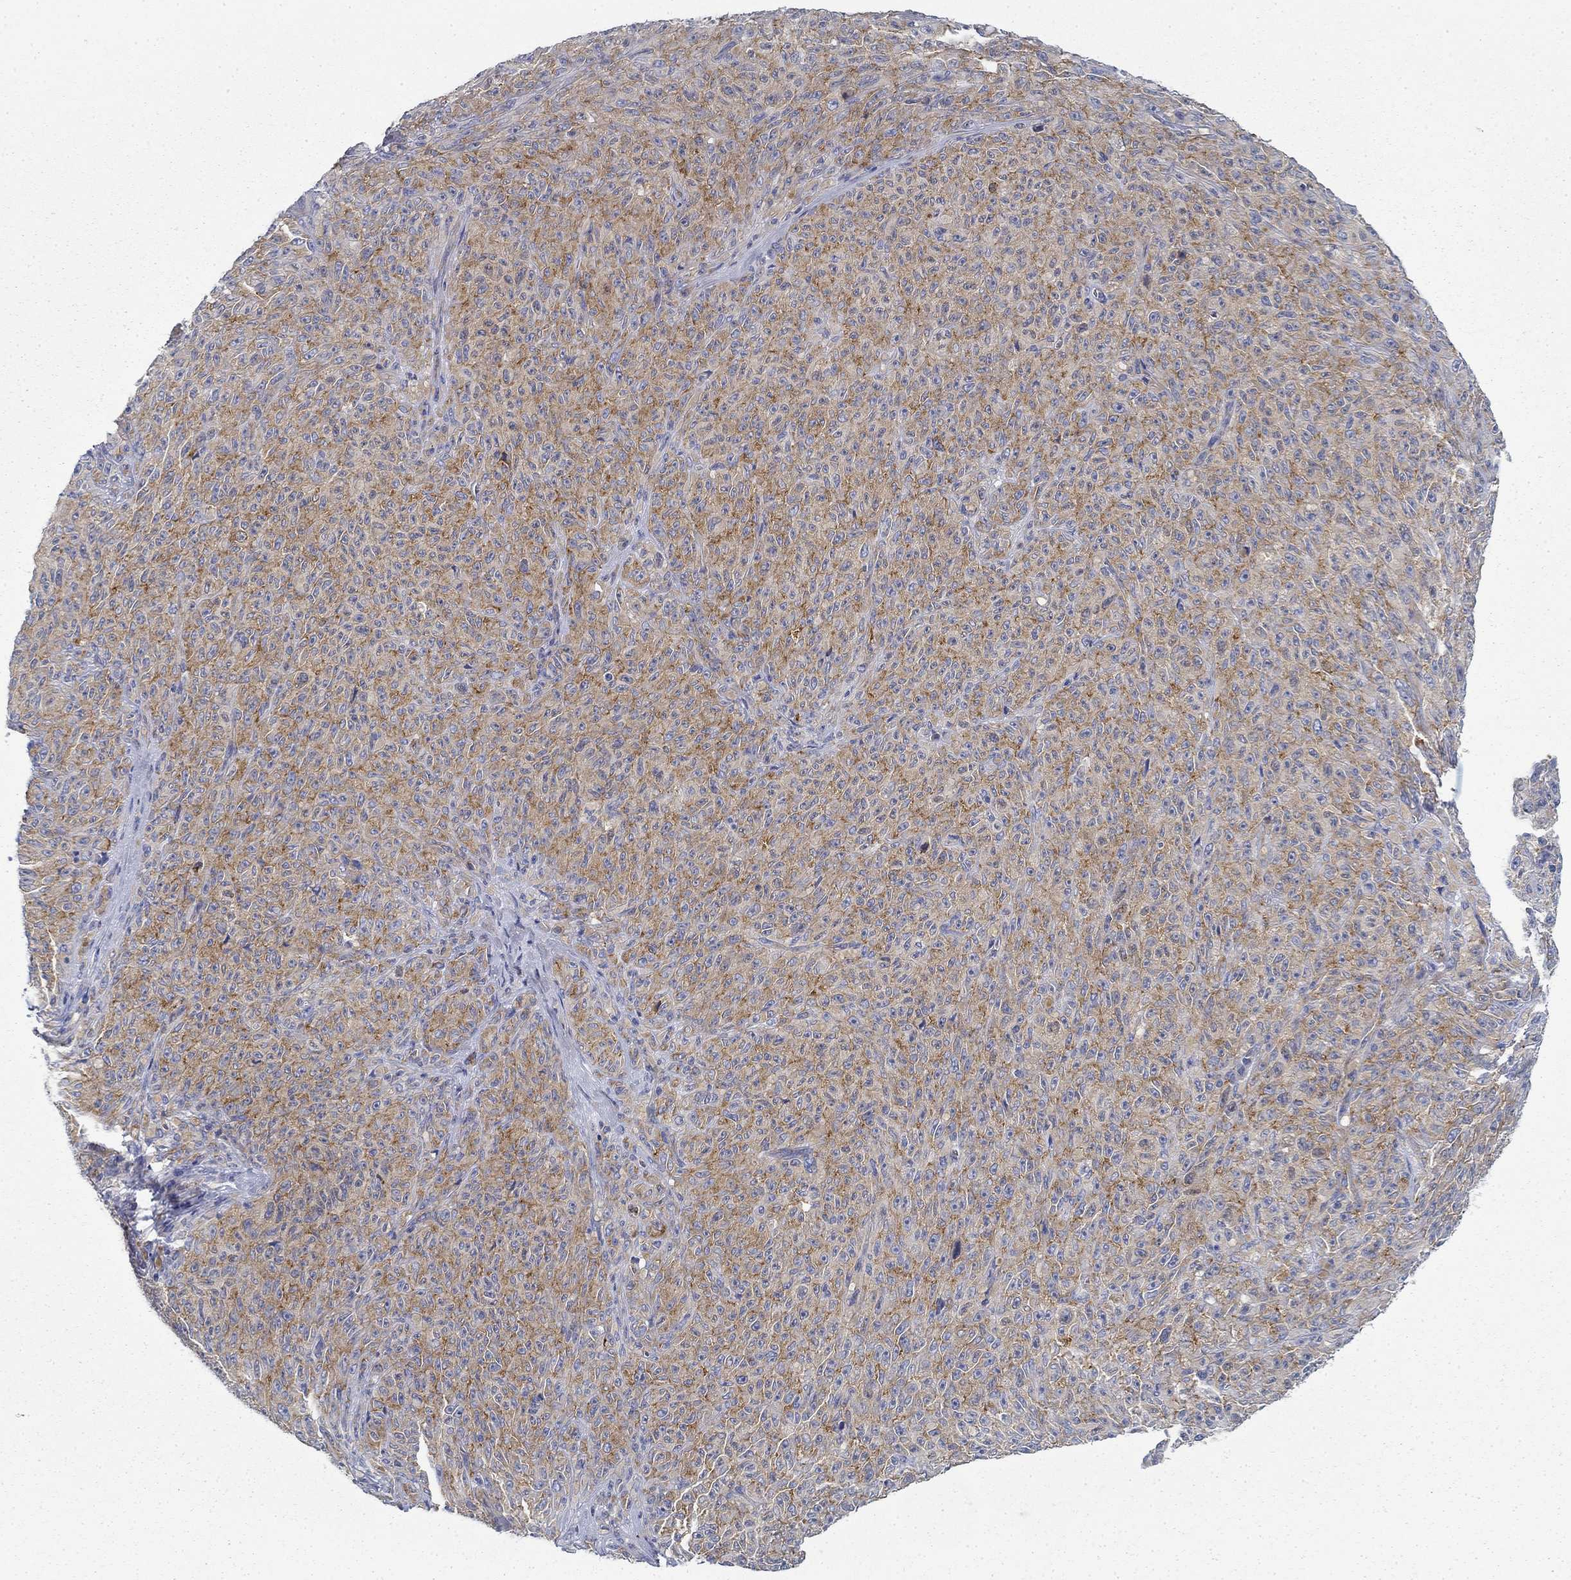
{"staining": {"intensity": "strong", "quantity": "25%-75%", "location": "cytoplasmic/membranous"}, "tissue": "melanoma", "cell_type": "Tumor cells", "image_type": "cancer", "snomed": [{"axis": "morphology", "description": "Malignant melanoma, NOS"}, {"axis": "topography", "description": "Skin"}], "caption": "Malignant melanoma was stained to show a protein in brown. There is high levels of strong cytoplasmic/membranous expression in approximately 25%-75% of tumor cells.", "gene": "FXR1", "patient": {"sex": "female", "age": 82}}